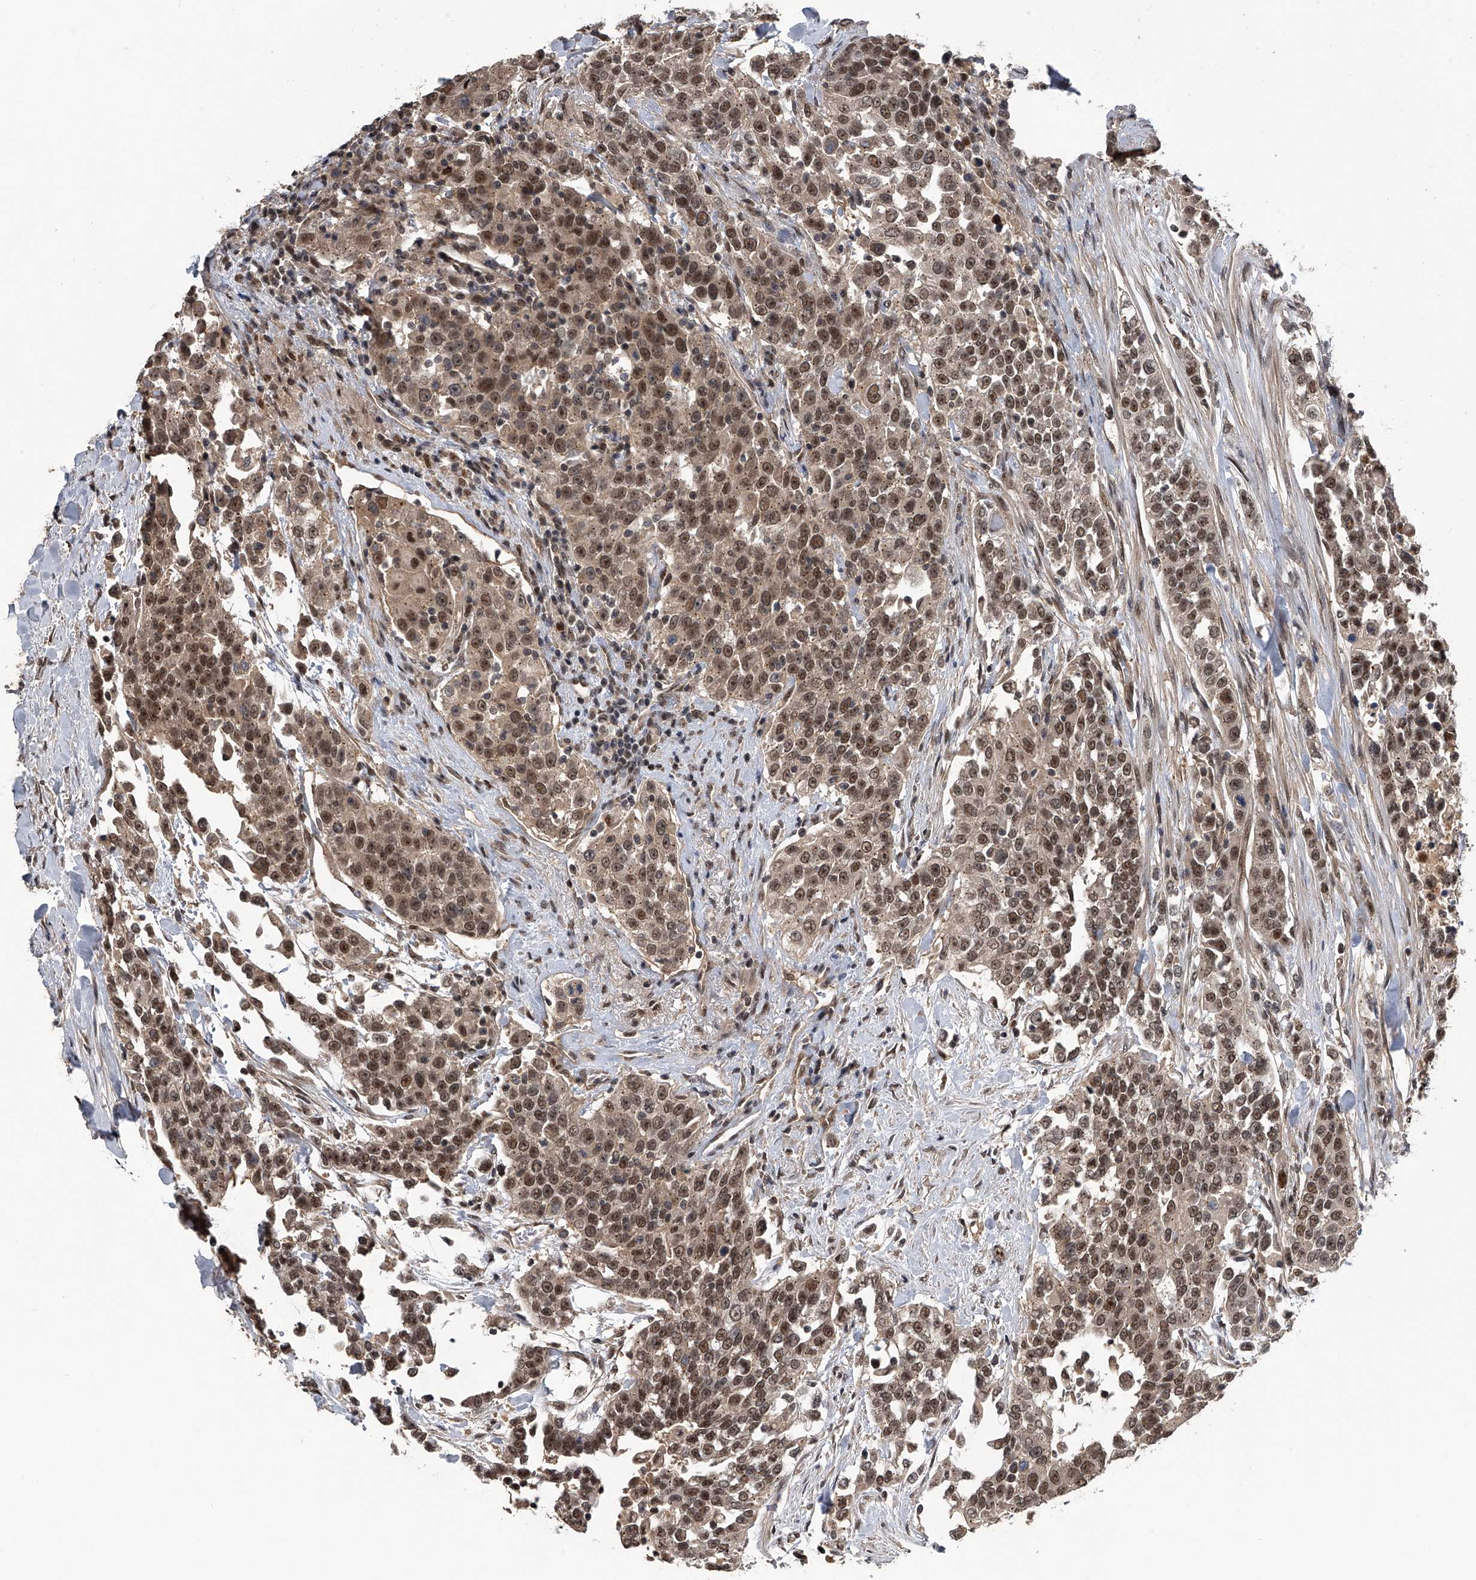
{"staining": {"intensity": "moderate", "quantity": ">75%", "location": "cytoplasmic/membranous,nuclear"}, "tissue": "urothelial cancer", "cell_type": "Tumor cells", "image_type": "cancer", "snomed": [{"axis": "morphology", "description": "Urothelial carcinoma, High grade"}, {"axis": "topography", "description": "Urinary bladder"}], "caption": "This is a micrograph of immunohistochemistry staining of urothelial carcinoma (high-grade), which shows moderate expression in the cytoplasmic/membranous and nuclear of tumor cells.", "gene": "SLC12A8", "patient": {"sex": "female", "age": 80}}